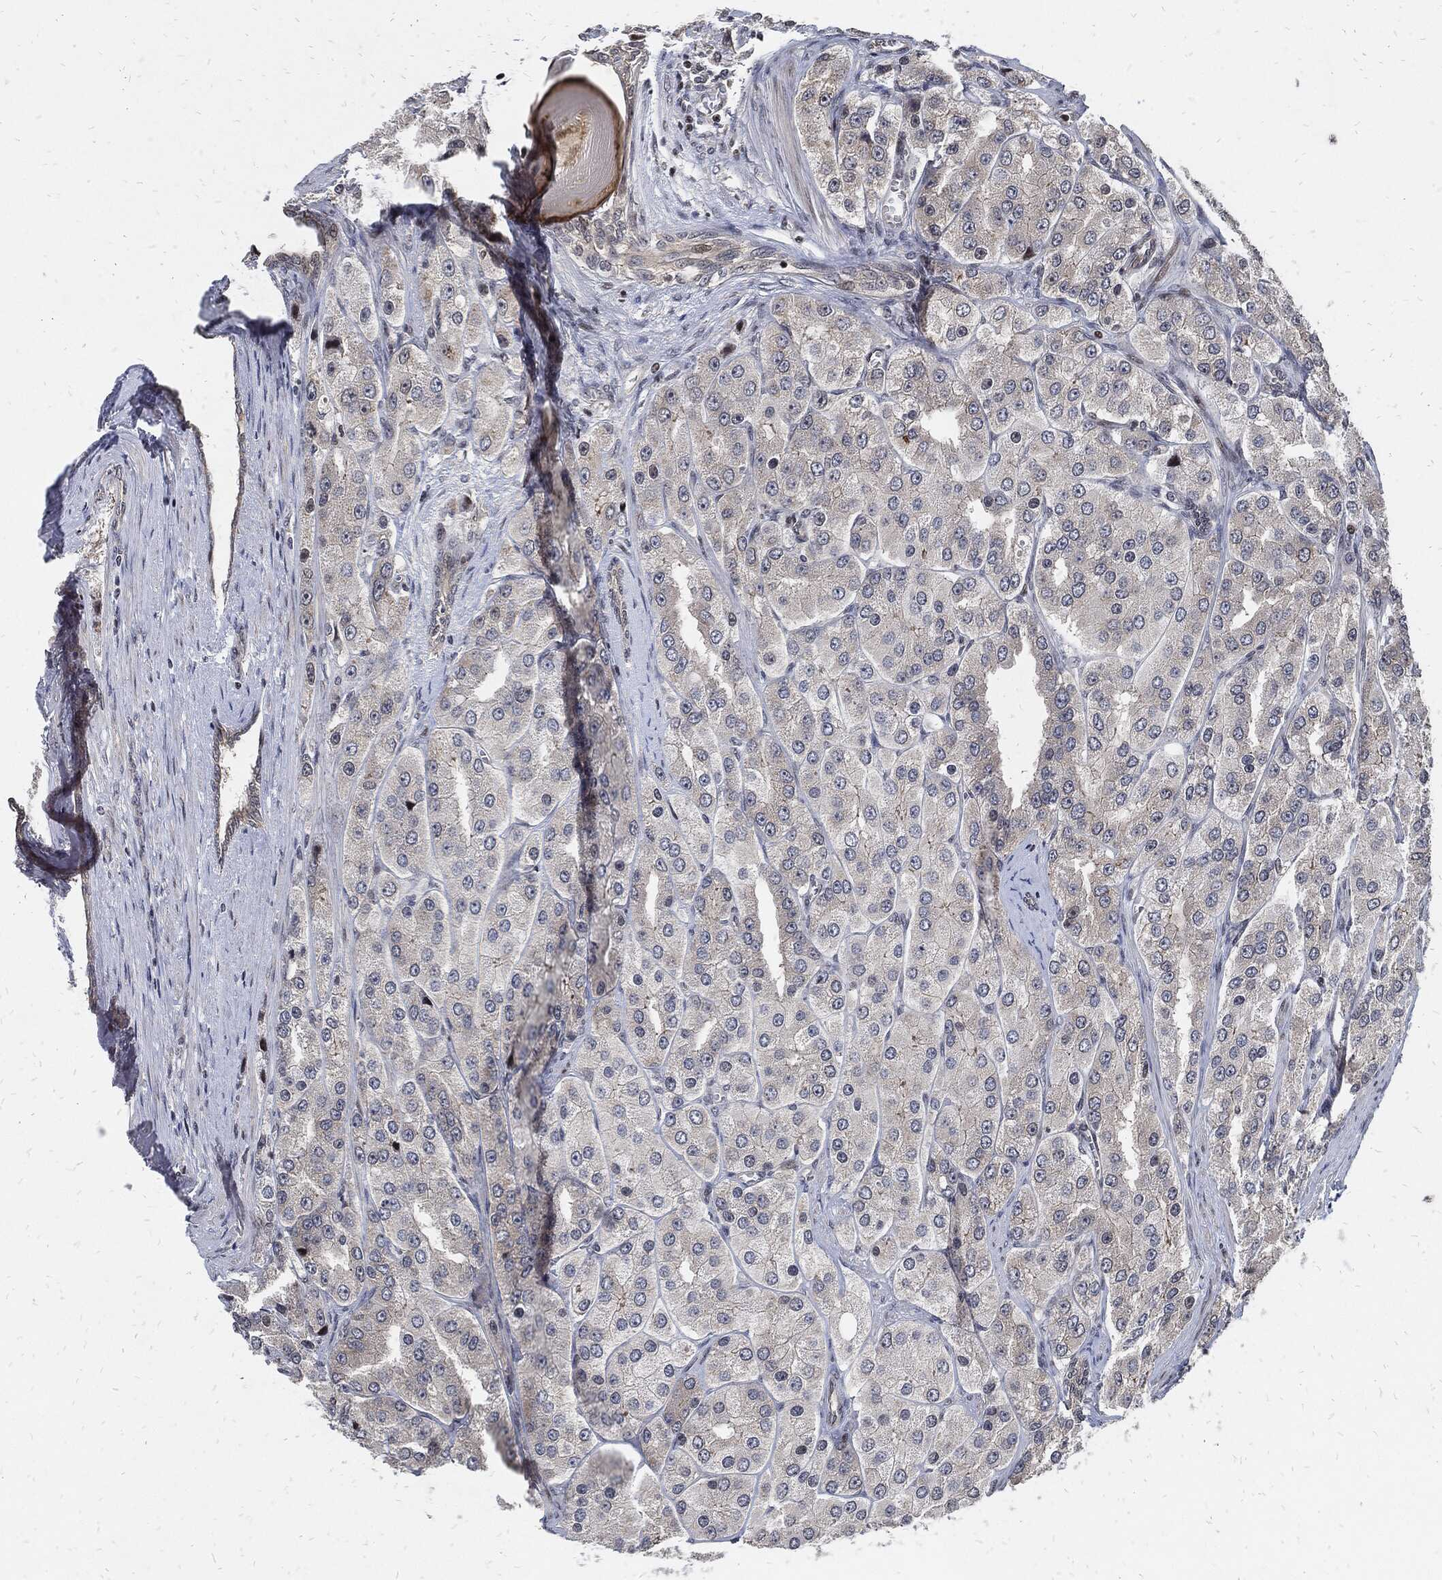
{"staining": {"intensity": "weak", "quantity": "<25%", "location": "cytoplasmic/membranous"}, "tissue": "prostate cancer", "cell_type": "Tumor cells", "image_type": "cancer", "snomed": [{"axis": "morphology", "description": "Adenocarcinoma, Low grade"}, {"axis": "topography", "description": "Prostate"}], "caption": "High power microscopy micrograph of an immunohistochemistry photomicrograph of prostate adenocarcinoma (low-grade), revealing no significant positivity in tumor cells.", "gene": "ZNF775", "patient": {"sex": "male", "age": 69}}